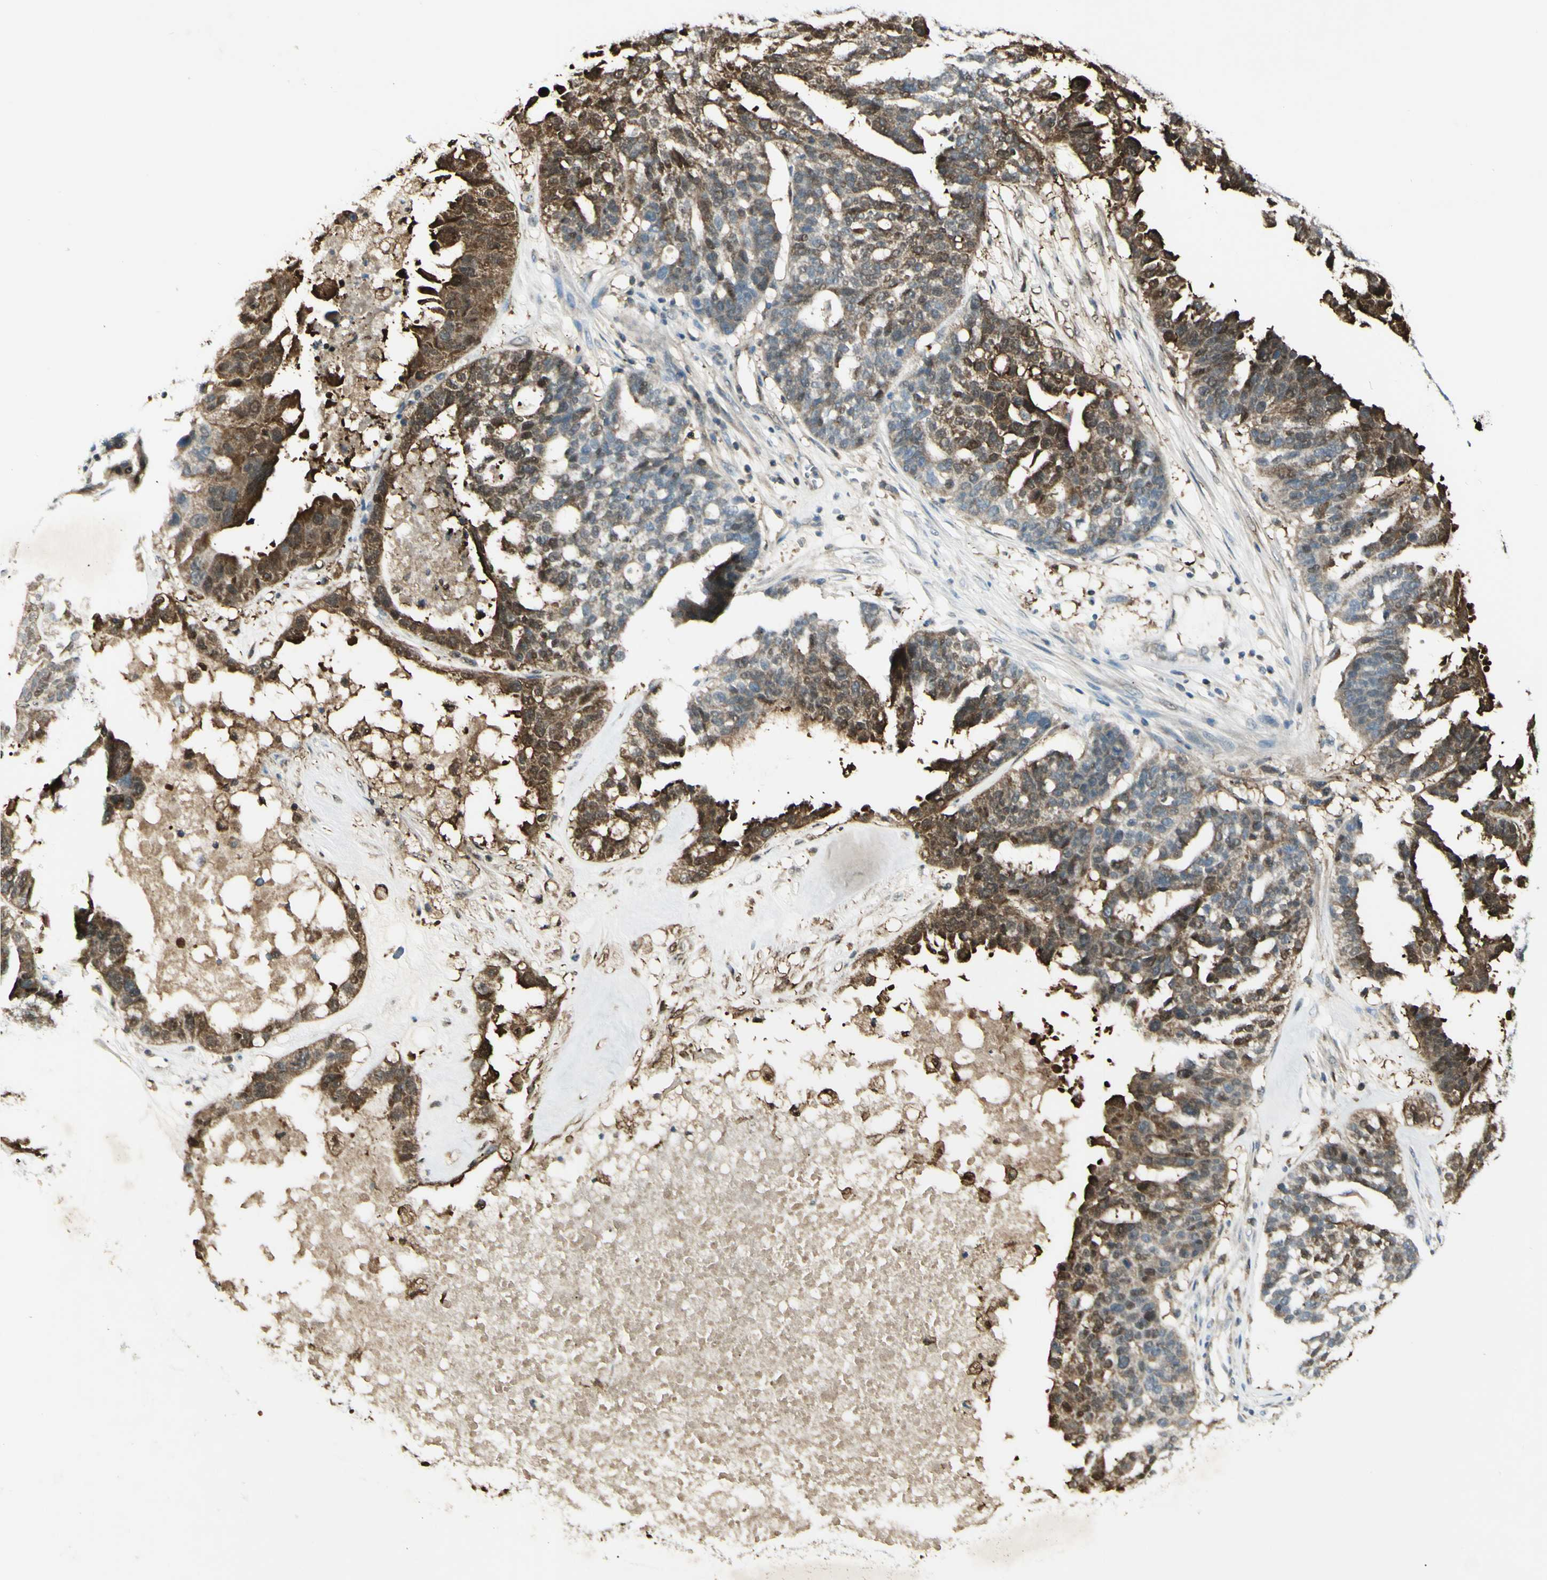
{"staining": {"intensity": "strong", "quantity": "25%-75%", "location": "cytoplasmic/membranous"}, "tissue": "ovarian cancer", "cell_type": "Tumor cells", "image_type": "cancer", "snomed": [{"axis": "morphology", "description": "Cystadenocarcinoma, serous, NOS"}, {"axis": "topography", "description": "Ovary"}], "caption": "The histopathology image exhibits a brown stain indicating the presence of a protein in the cytoplasmic/membranous of tumor cells in ovarian cancer.", "gene": "C1orf159", "patient": {"sex": "female", "age": 59}}